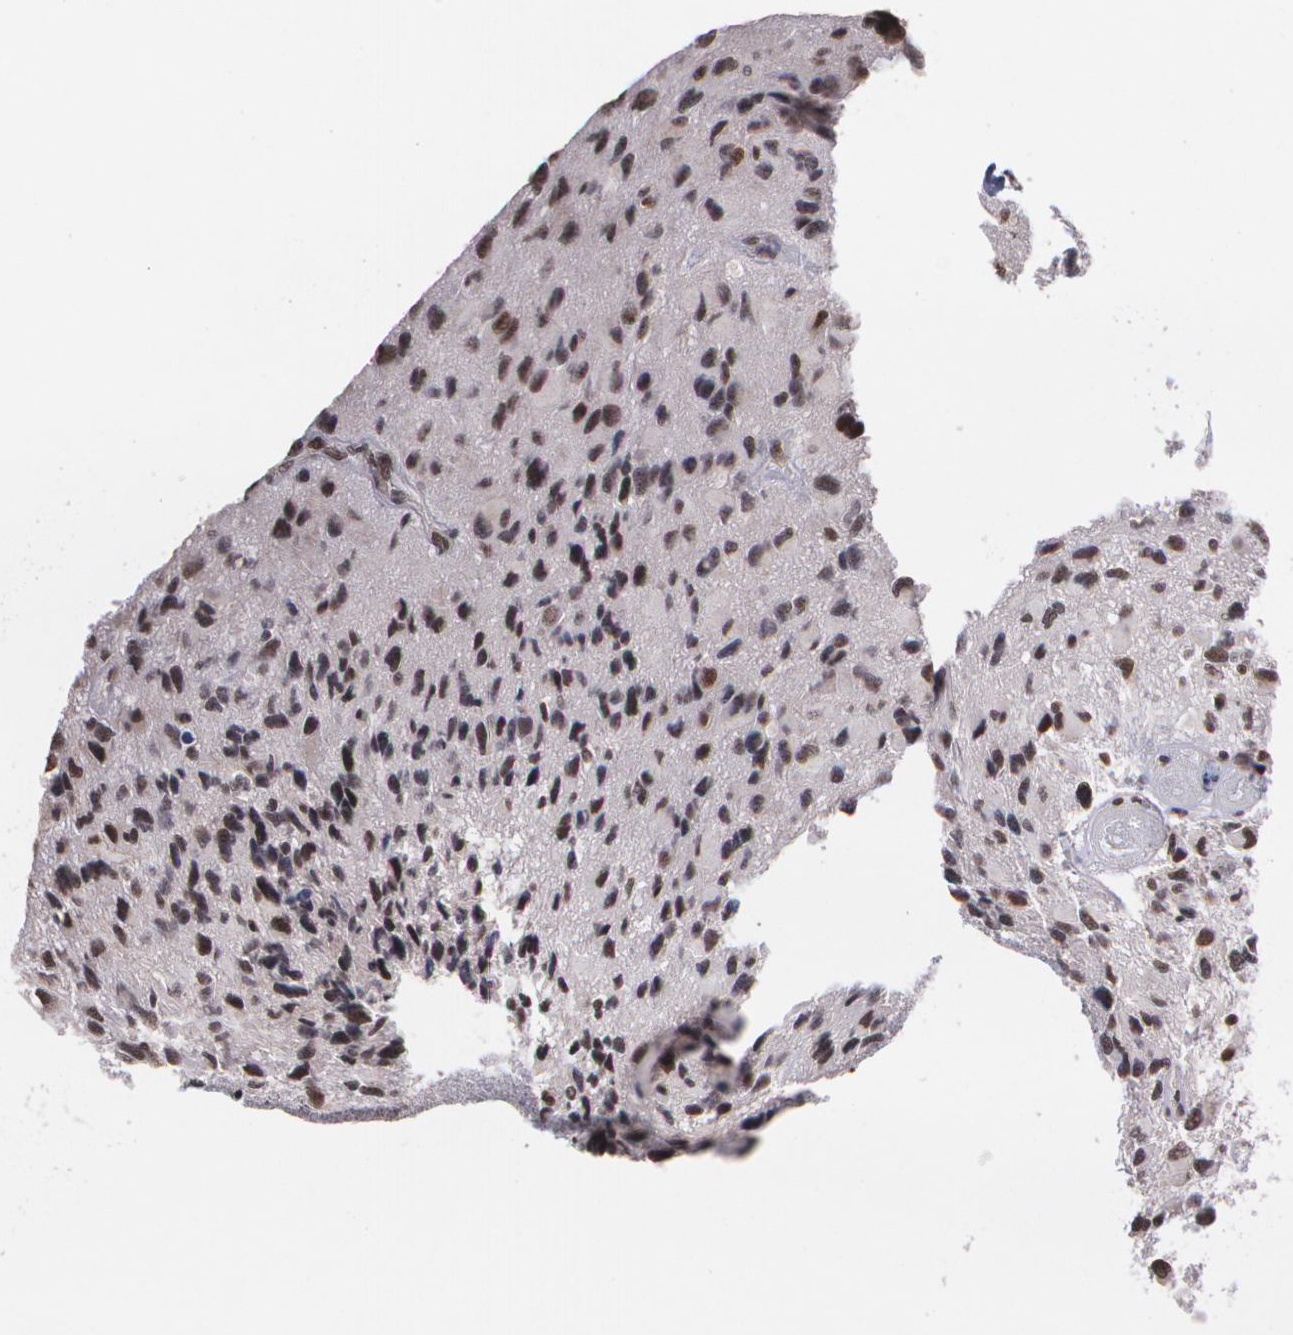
{"staining": {"intensity": "moderate", "quantity": ">75%", "location": "cytoplasmic/membranous,nuclear"}, "tissue": "glioma", "cell_type": "Tumor cells", "image_type": "cancer", "snomed": [{"axis": "morphology", "description": "Glioma, malignant, High grade"}, {"axis": "topography", "description": "Brain"}], "caption": "Moderate cytoplasmic/membranous and nuclear staining for a protein is present in approximately >75% of tumor cells of malignant glioma (high-grade) using IHC.", "gene": "C6orf15", "patient": {"sex": "male", "age": 69}}